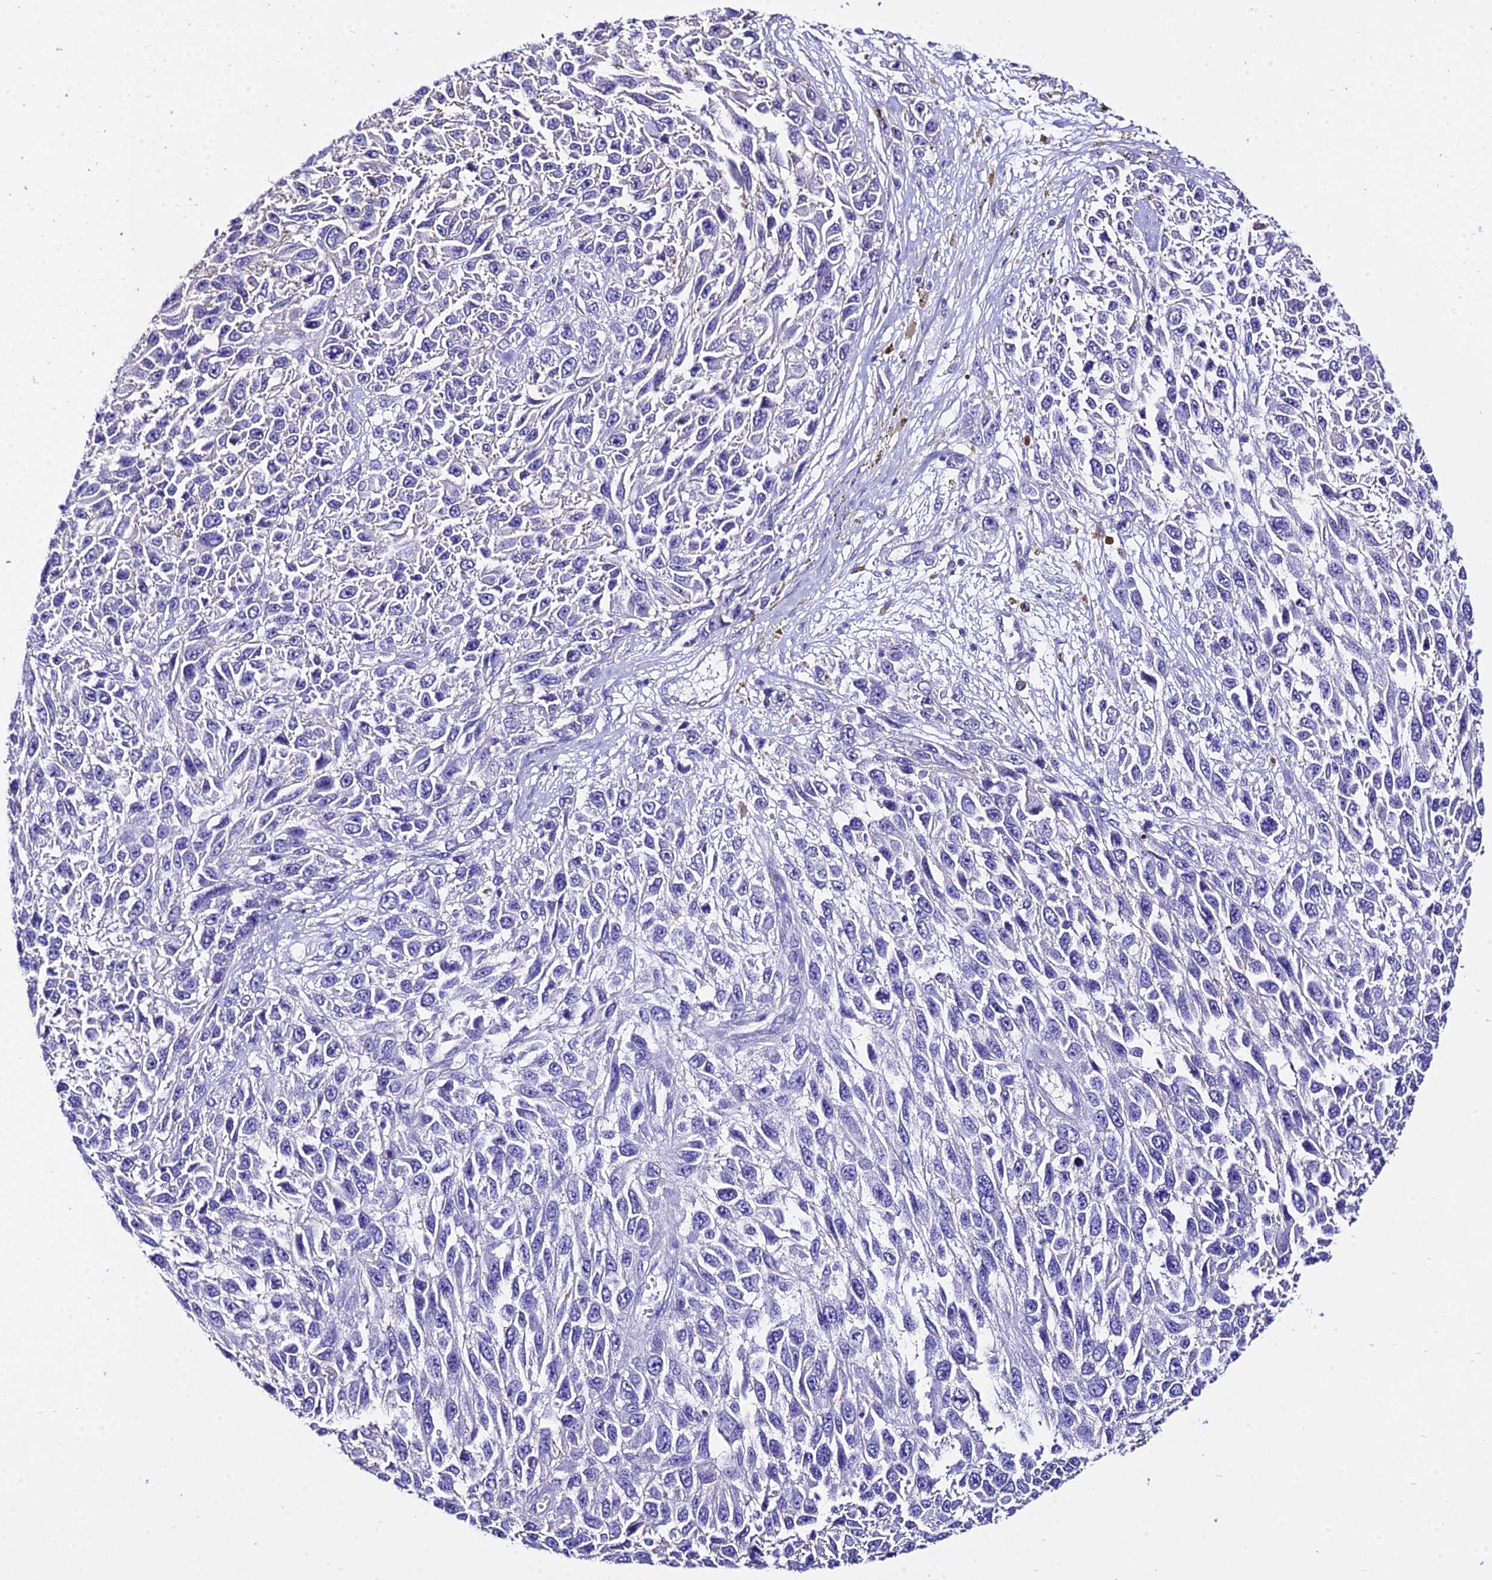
{"staining": {"intensity": "negative", "quantity": "none", "location": "none"}, "tissue": "melanoma", "cell_type": "Tumor cells", "image_type": "cancer", "snomed": [{"axis": "morphology", "description": "Malignant melanoma, NOS"}, {"axis": "topography", "description": "Skin"}], "caption": "Protein analysis of malignant melanoma displays no significant staining in tumor cells. The staining is performed using DAB brown chromogen with nuclei counter-stained in using hematoxylin.", "gene": "POLR2I", "patient": {"sex": "female", "age": 96}}